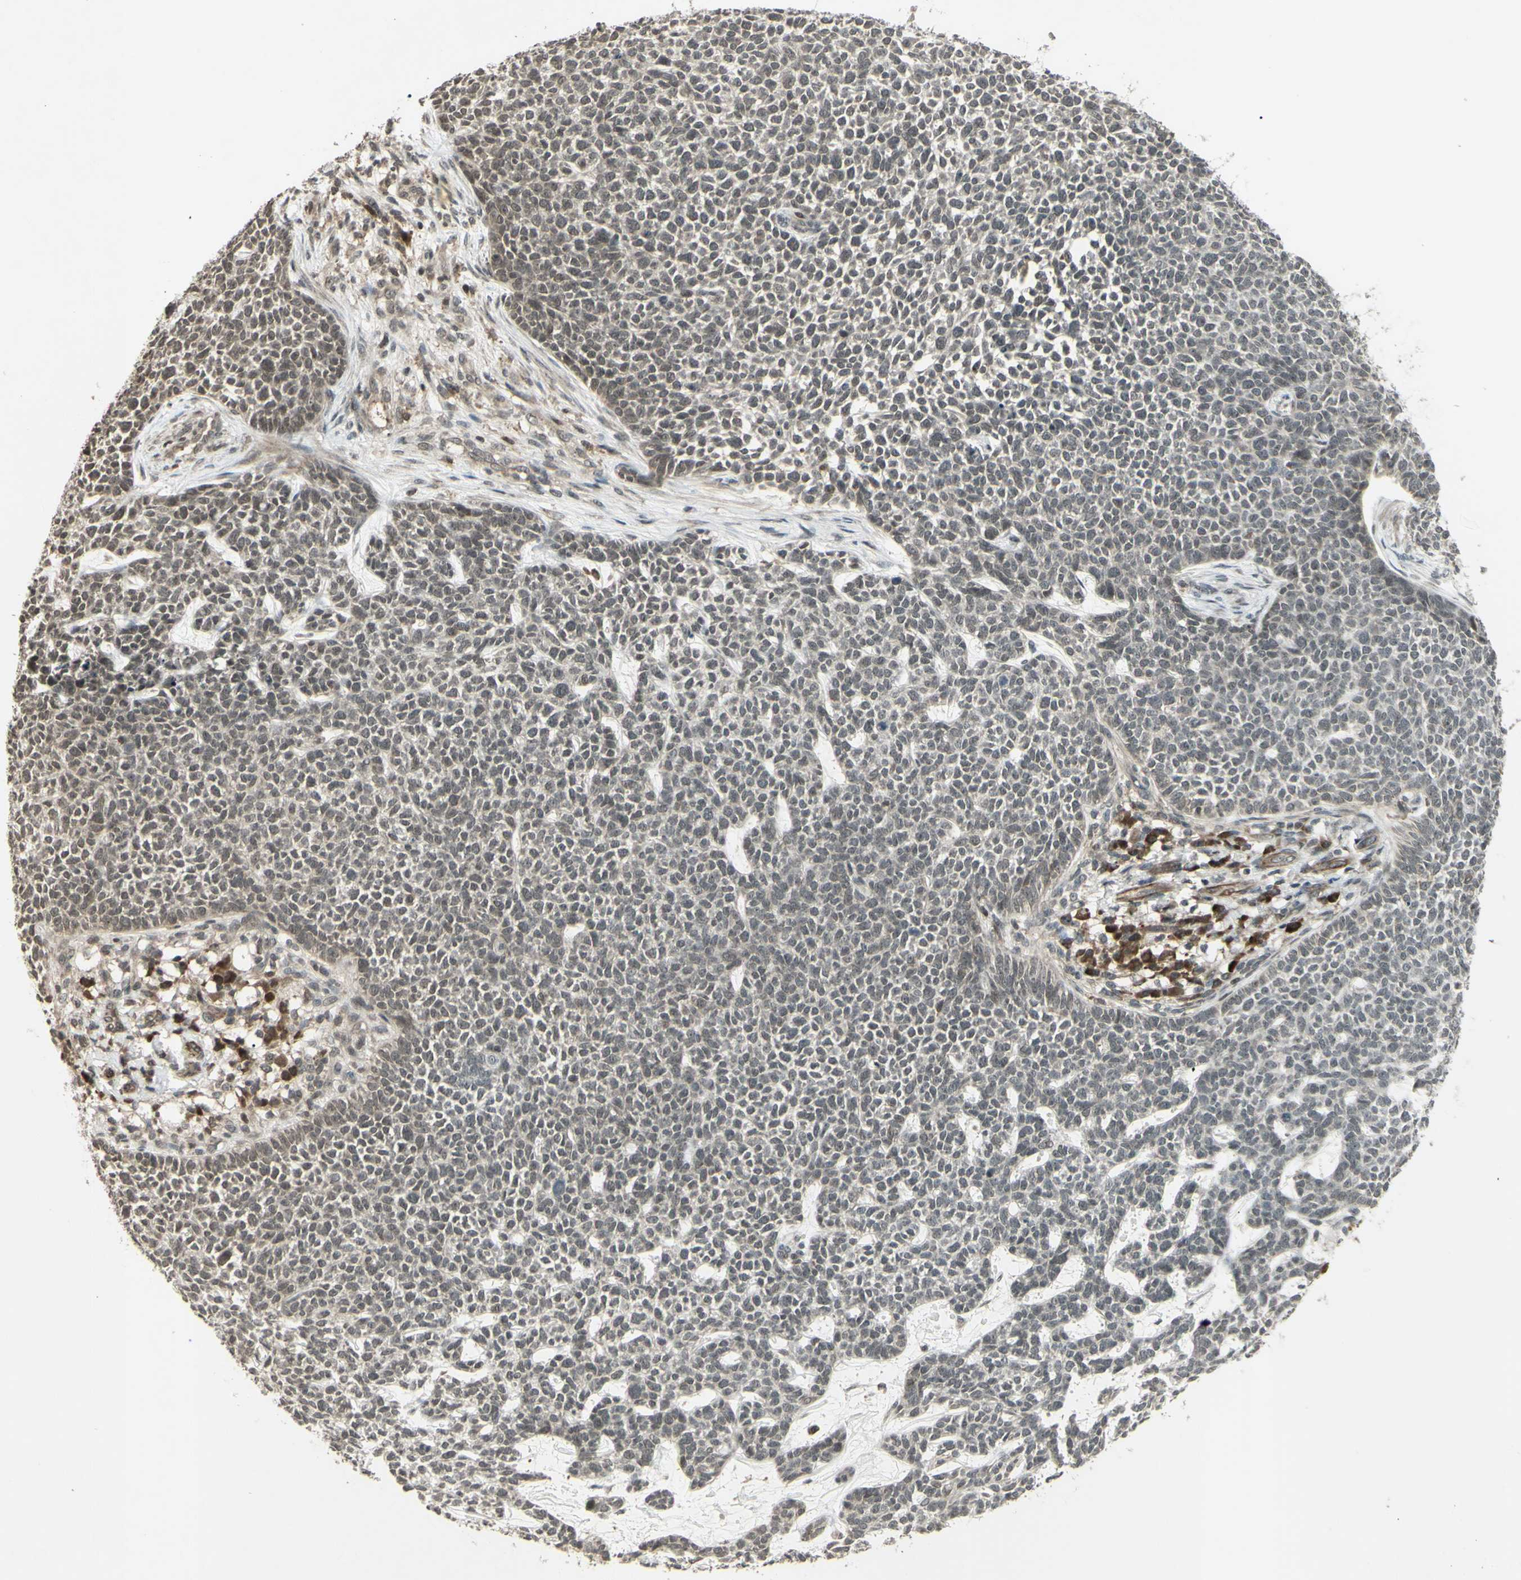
{"staining": {"intensity": "weak", "quantity": "25%-75%", "location": "cytoplasmic/membranous"}, "tissue": "skin cancer", "cell_type": "Tumor cells", "image_type": "cancer", "snomed": [{"axis": "morphology", "description": "Basal cell carcinoma"}, {"axis": "topography", "description": "Skin"}], "caption": "A brown stain highlights weak cytoplasmic/membranous staining of a protein in human skin cancer tumor cells.", "gene": "BLNK", "patient": {"sex": "female", "age": 84}}